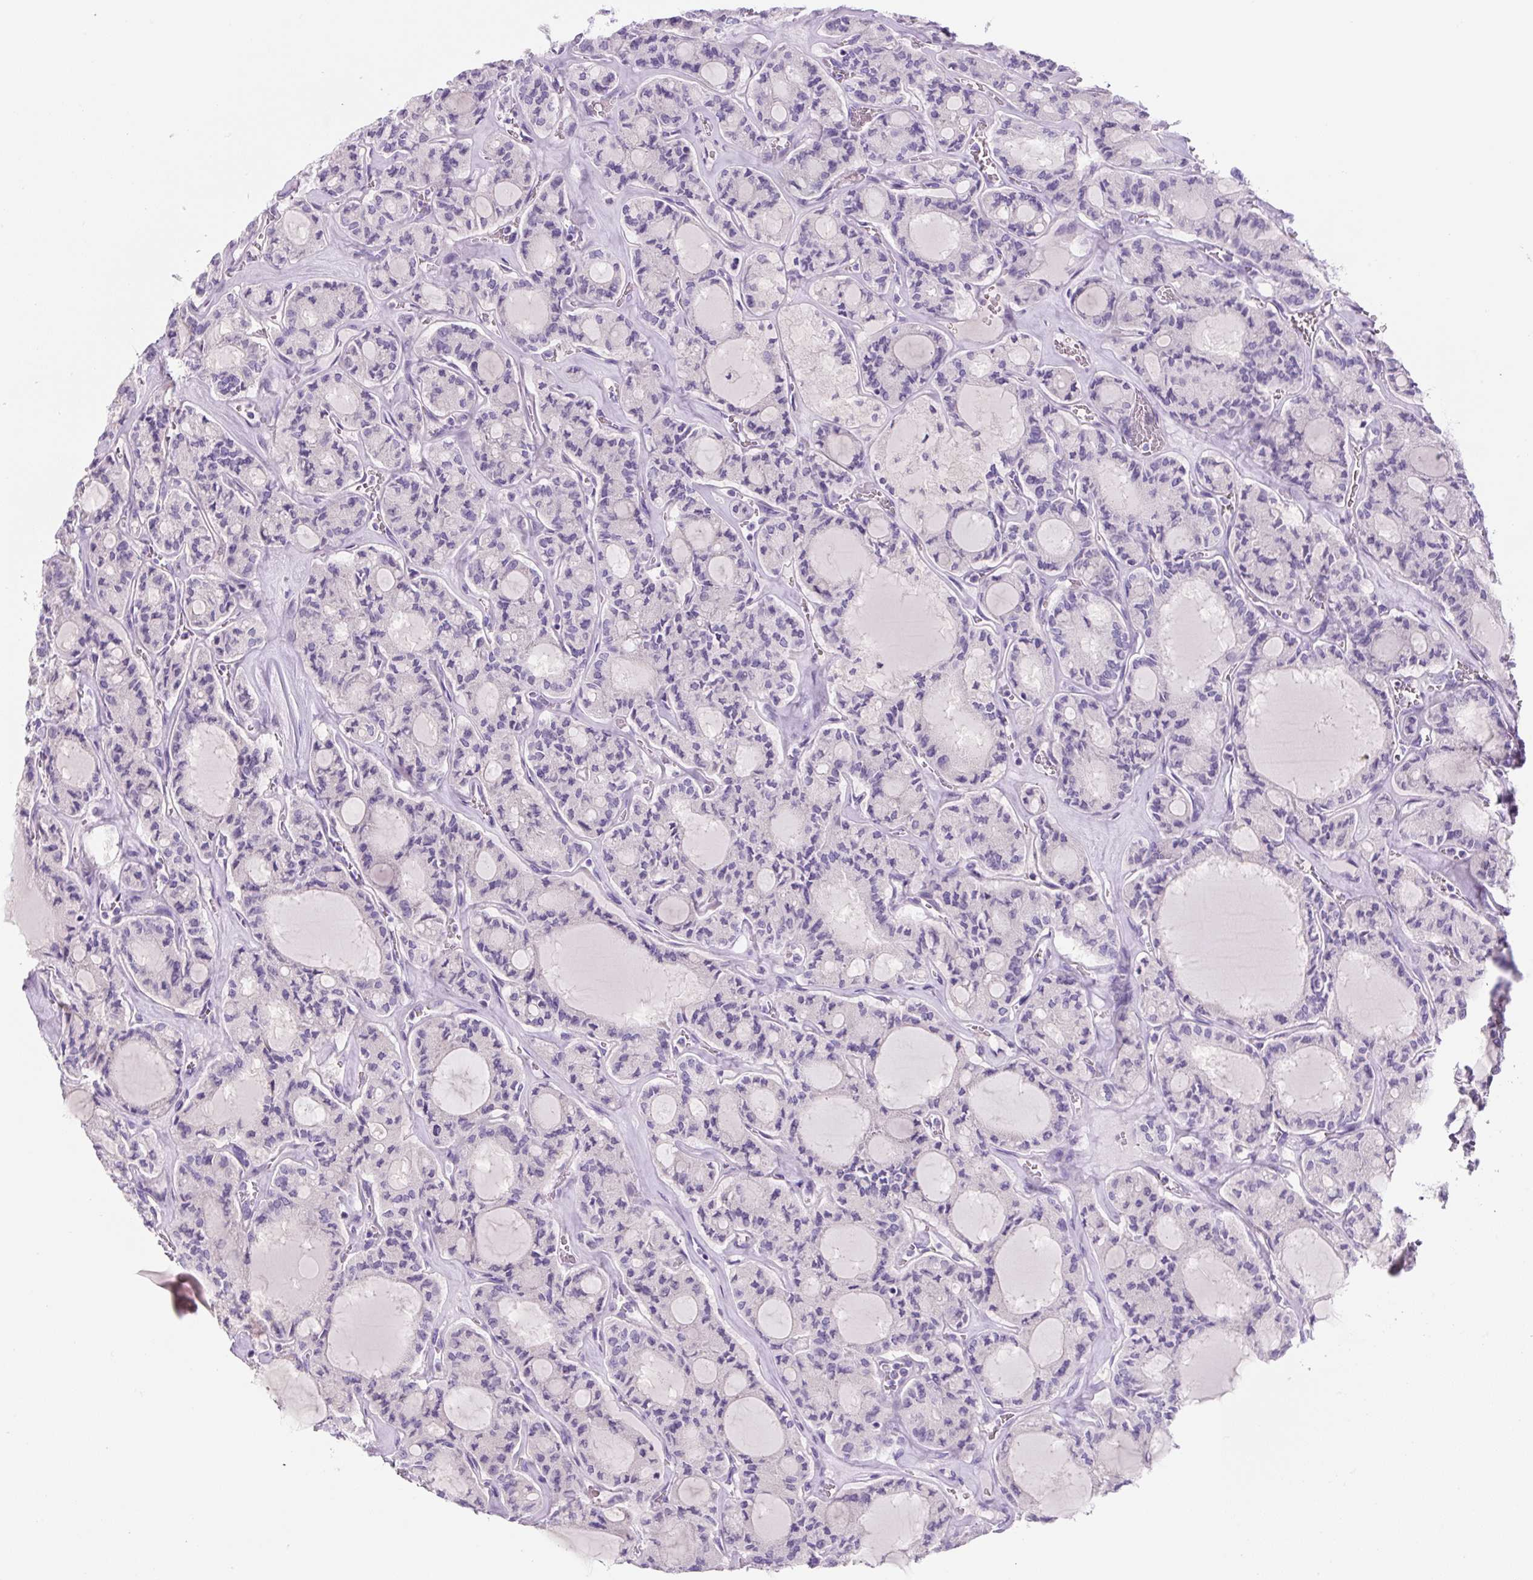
{"staining": {"intensity": "negative", "quantity": "none", "location": "none"}, "tissue": "thyroid cancer", "cell_type": "Tumor cells", "image_type": "cancer", "snomed": [{"axis": "morphology", "description": "Papillary adenocarcinoma, NOS"}, {"axis": "topography", "description": "Thyroid gland"}], "caption": "Immunohistochemistry image of human papillary adenocarcinoma (thyroid) stained for a protein (brown), which exhibits no expression in tumor cells.", "gene": "YIF1B", "patient": {"sex": "male", "age": 87}}